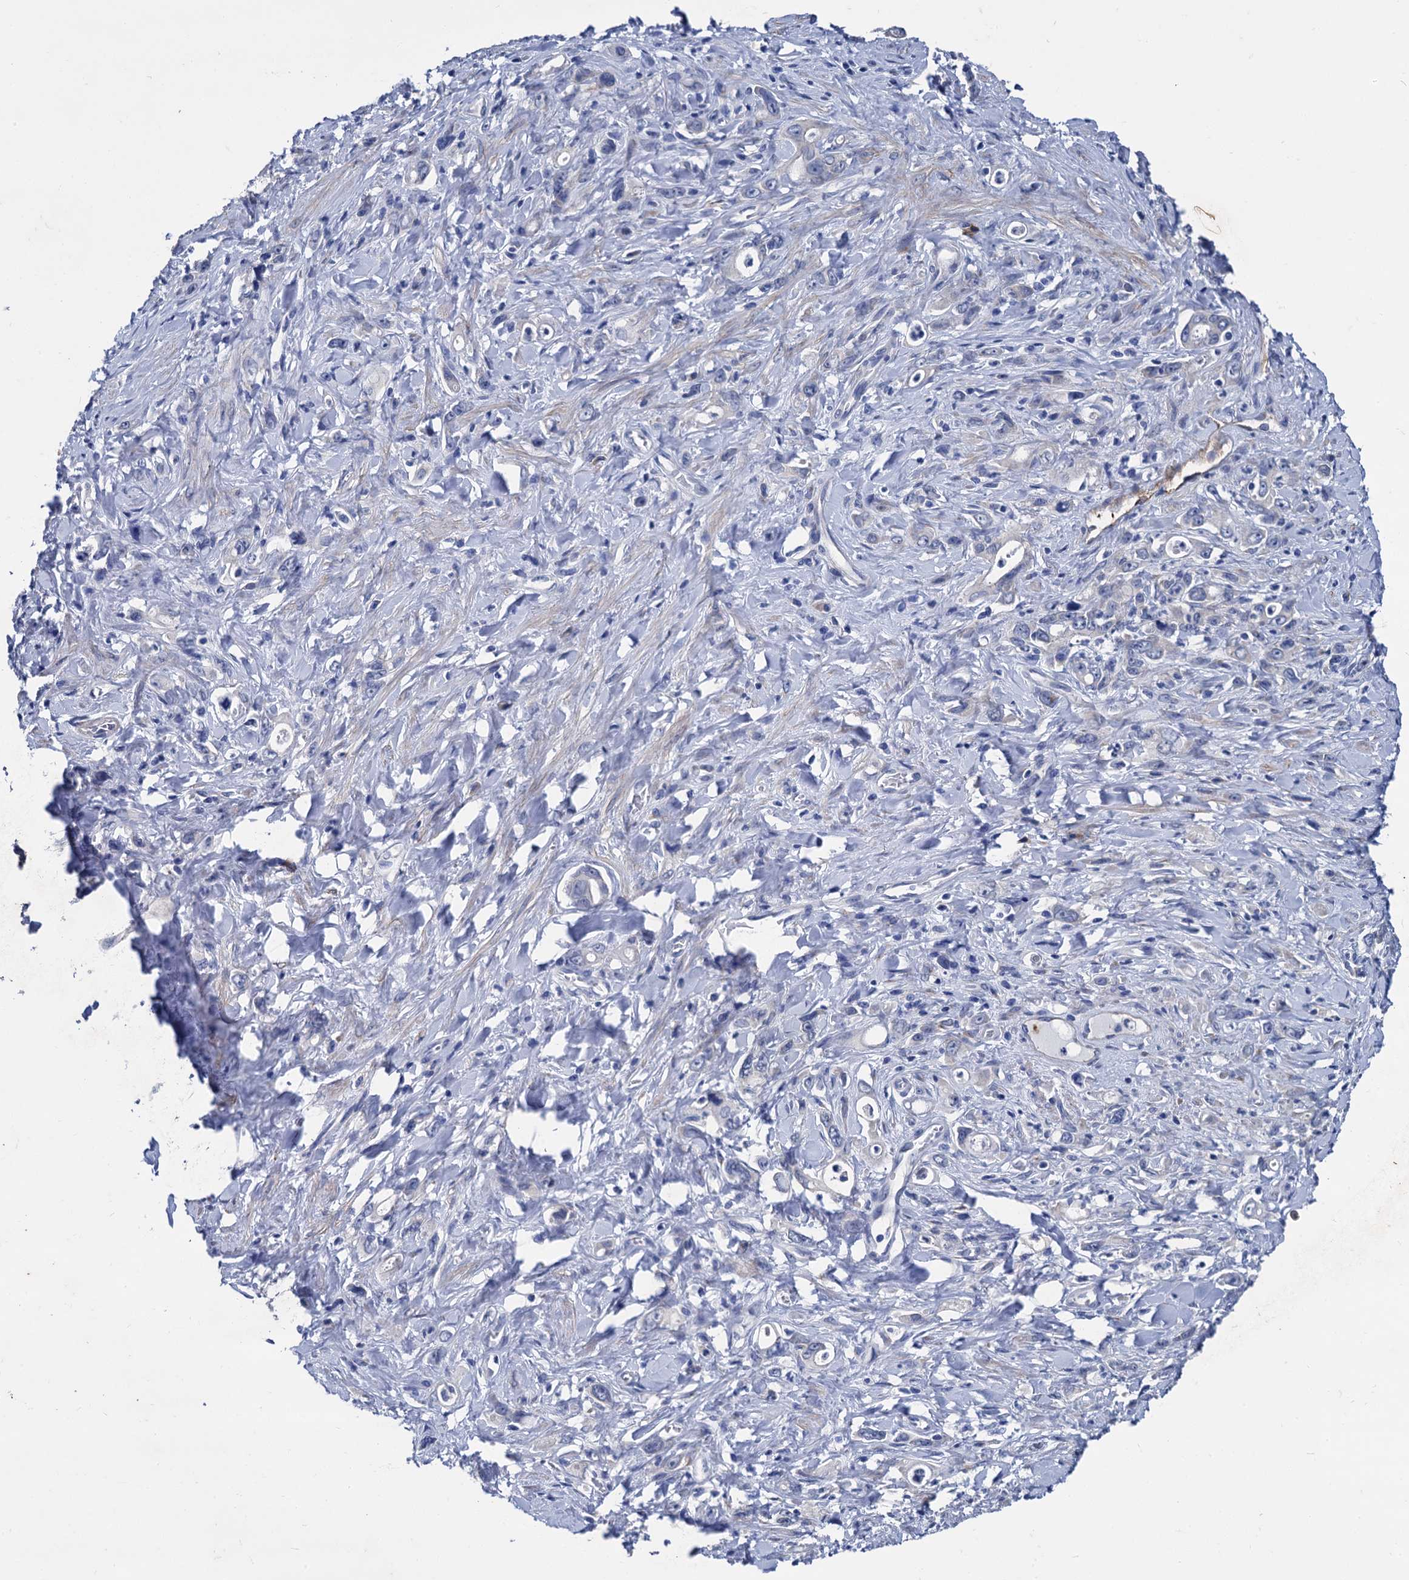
{"staining": {"intensity": "negative", "quantity": "none", "location": "none"}, "tissue": "stomach cancer", "cell_type": "Tumor cells", "image_type": "cancer", "snomed": [{"axis": "morphology", "description": "Adenocarcinoma, NOS"}, {"axis": "topography", "description": "Stomach, lower"}], "caption": "IHC of human stomach adenocarcinoma demonstrates no expression in tumor cells.", "gene": "FOXR2", "patient": {"sex": "female", "age": 43}}